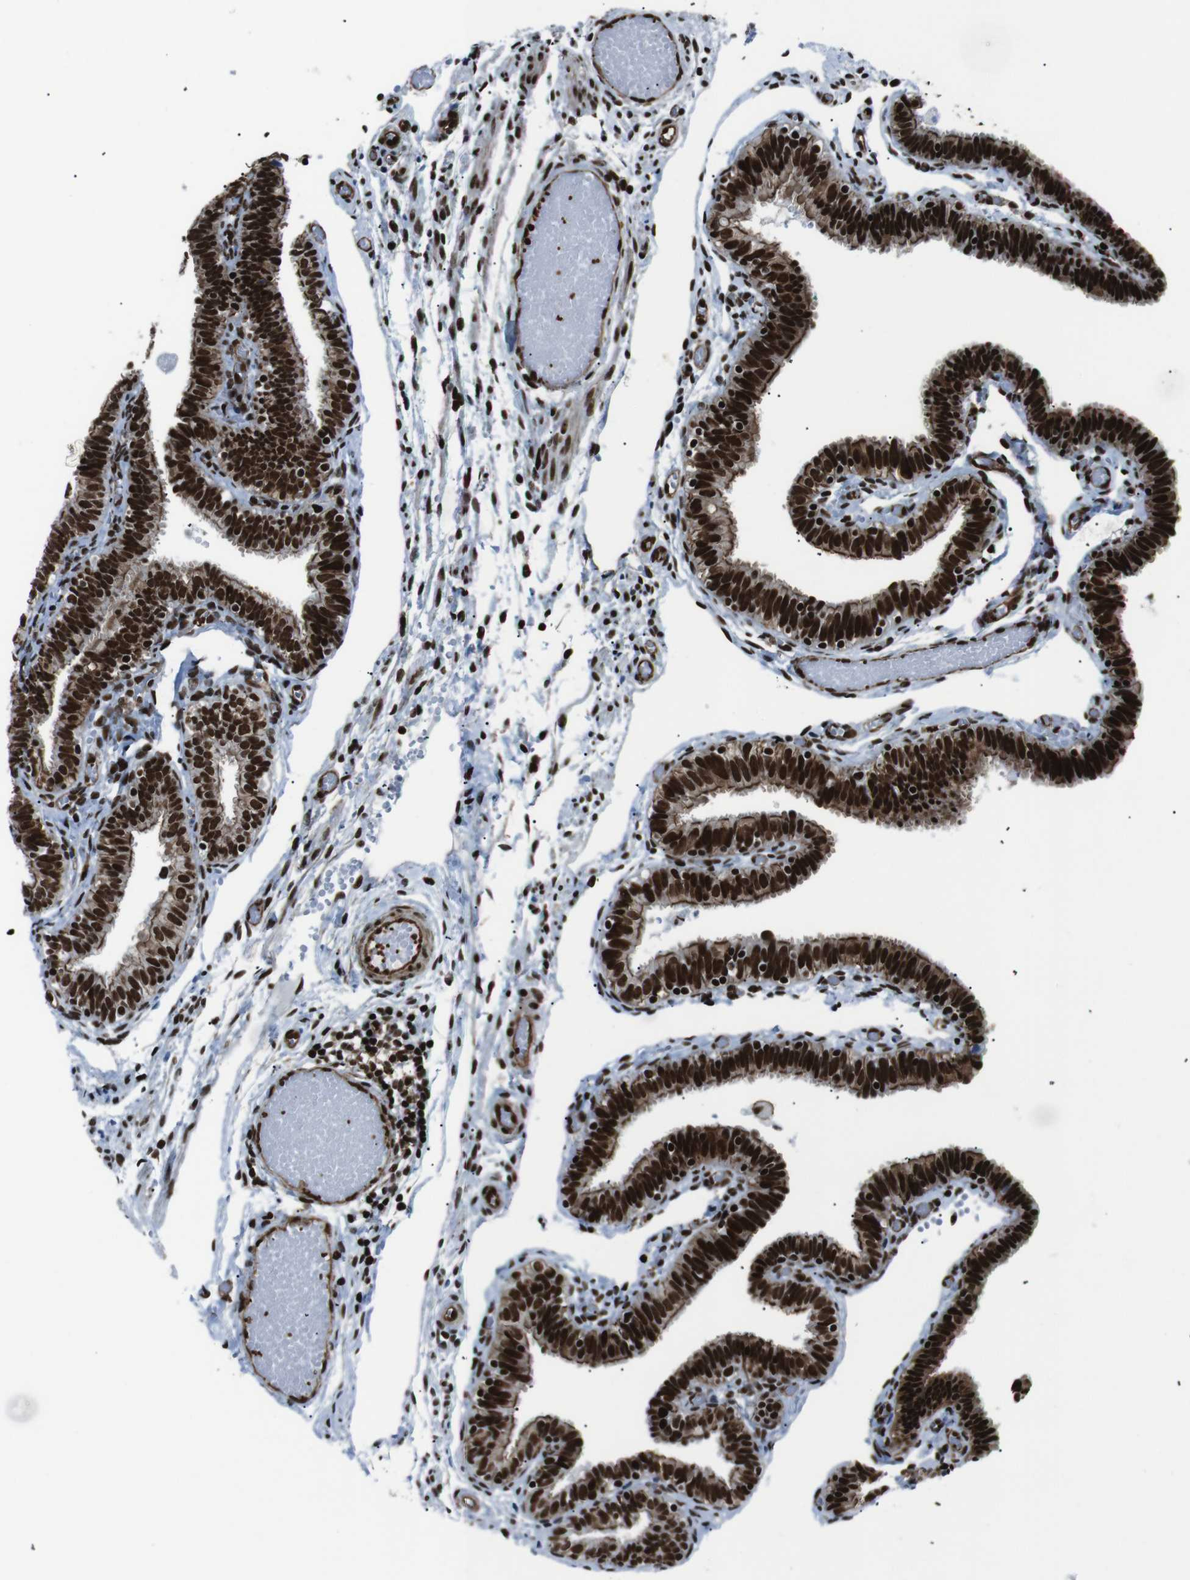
{"staining": {"intensity": "strong", "quantity": ">75%", "location": "cytoplasmic/membranous,nuclear"}, "tissue": "fallopian tube", "cell_type": "Glandular cells", "image_type": "normal", "snomed": [{"axis": "morphology", "description": "Normal tissue, NOS"}, {"axis": "topography", "description": "Fallopian tube"}], "caption": "This is an image of immunohistochemistry staining of normal fallopian tube, which shows strong positivity in the cytoplasmic/membranous,nuclear of glandular cells.", "gene": "HNRNPU", "patient": {"sex": "female", "age": 46}}